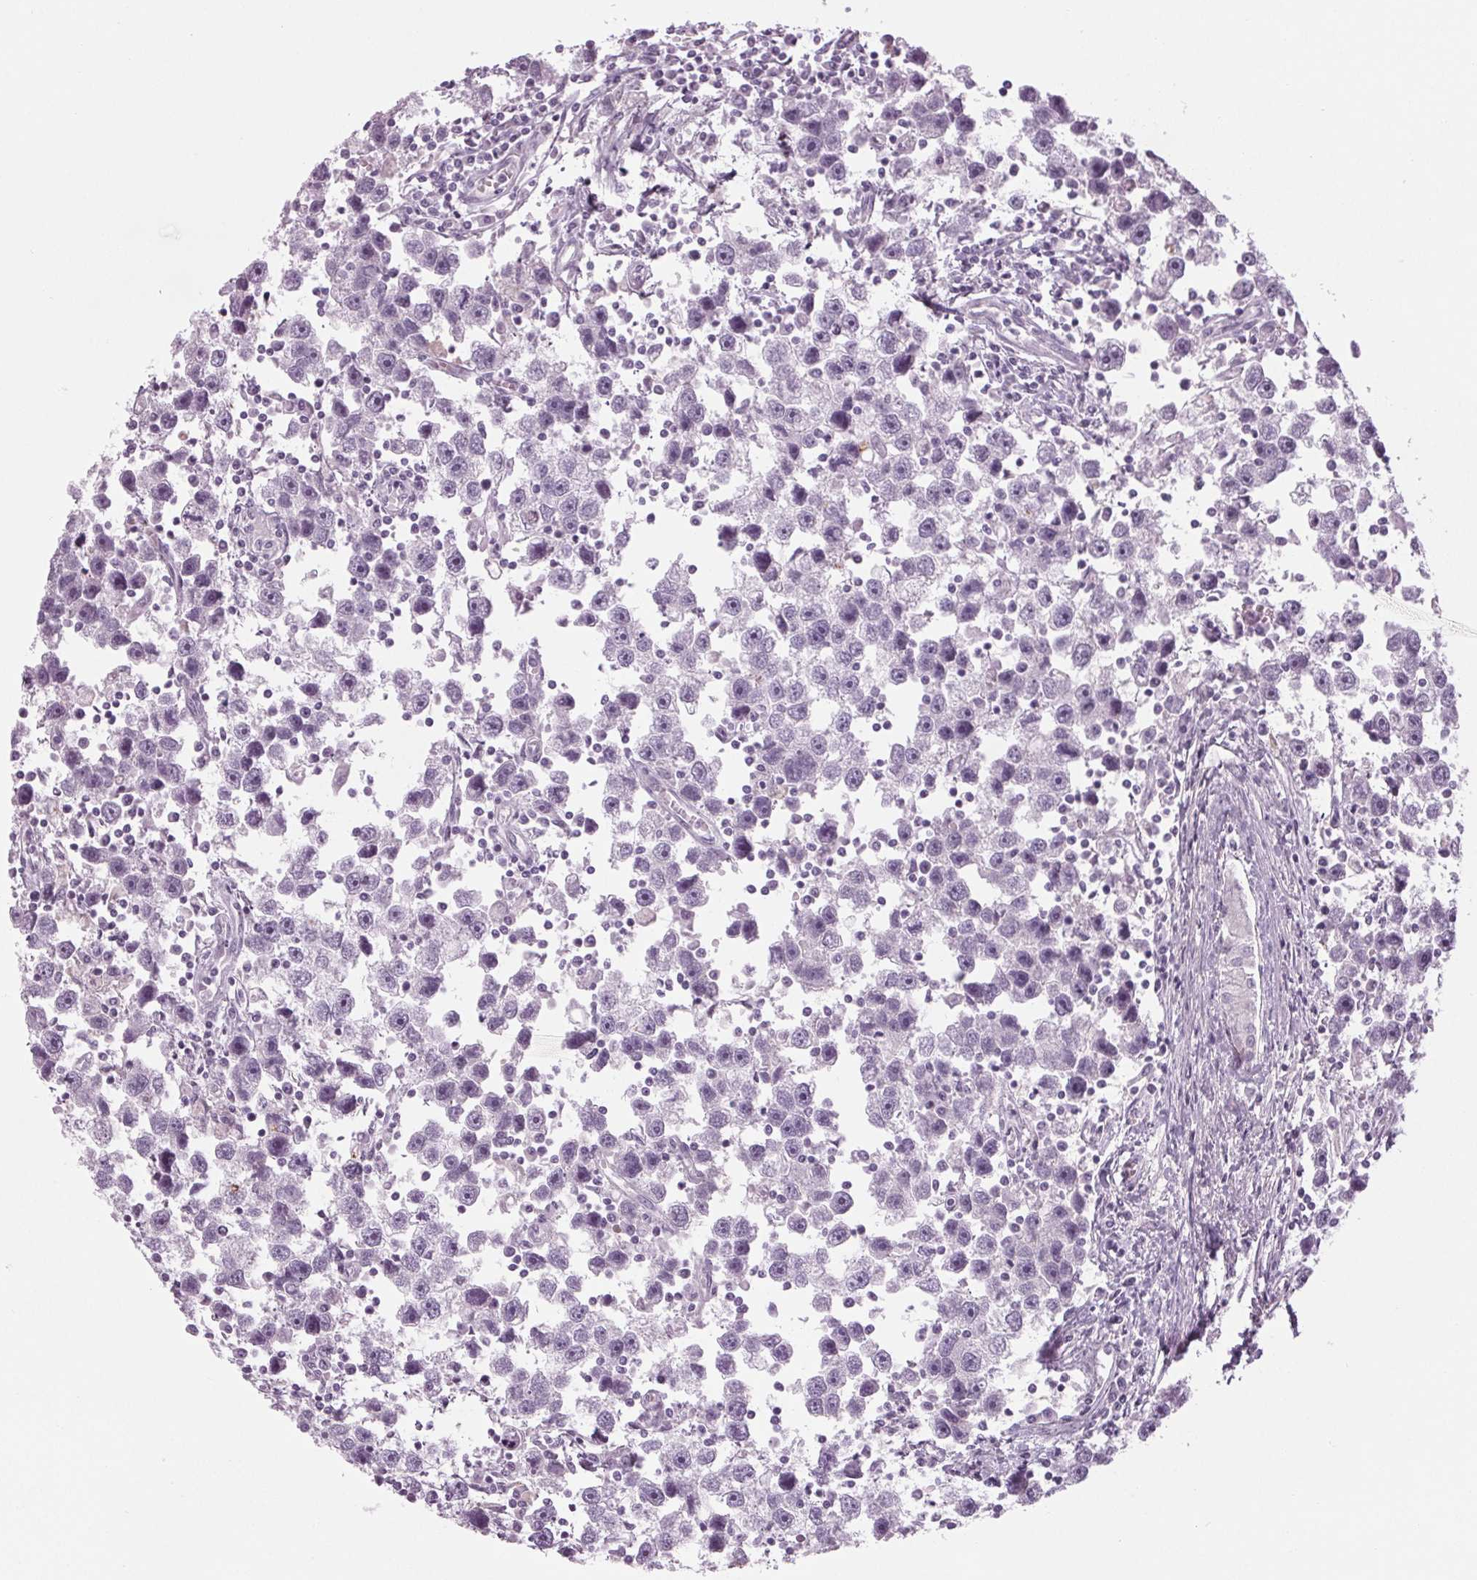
{"staining": {"intensity": "negative", "quantity": "none", "location": "none"}, "tissue": "testis cancer", "cell_type": "Tumor cells", "image_type": "cancer", "snomed": [{"axis": "morphology", "description": "Seminoma, NOS"}, {"axis": "topography", "description": "Testis"}], "caption": "This is an IHC histopathology image of seminoma (testis). There is no expression in tumor cells.", "gene": "CYP3A43", "patient": {"sex": "male", "age": 30}}